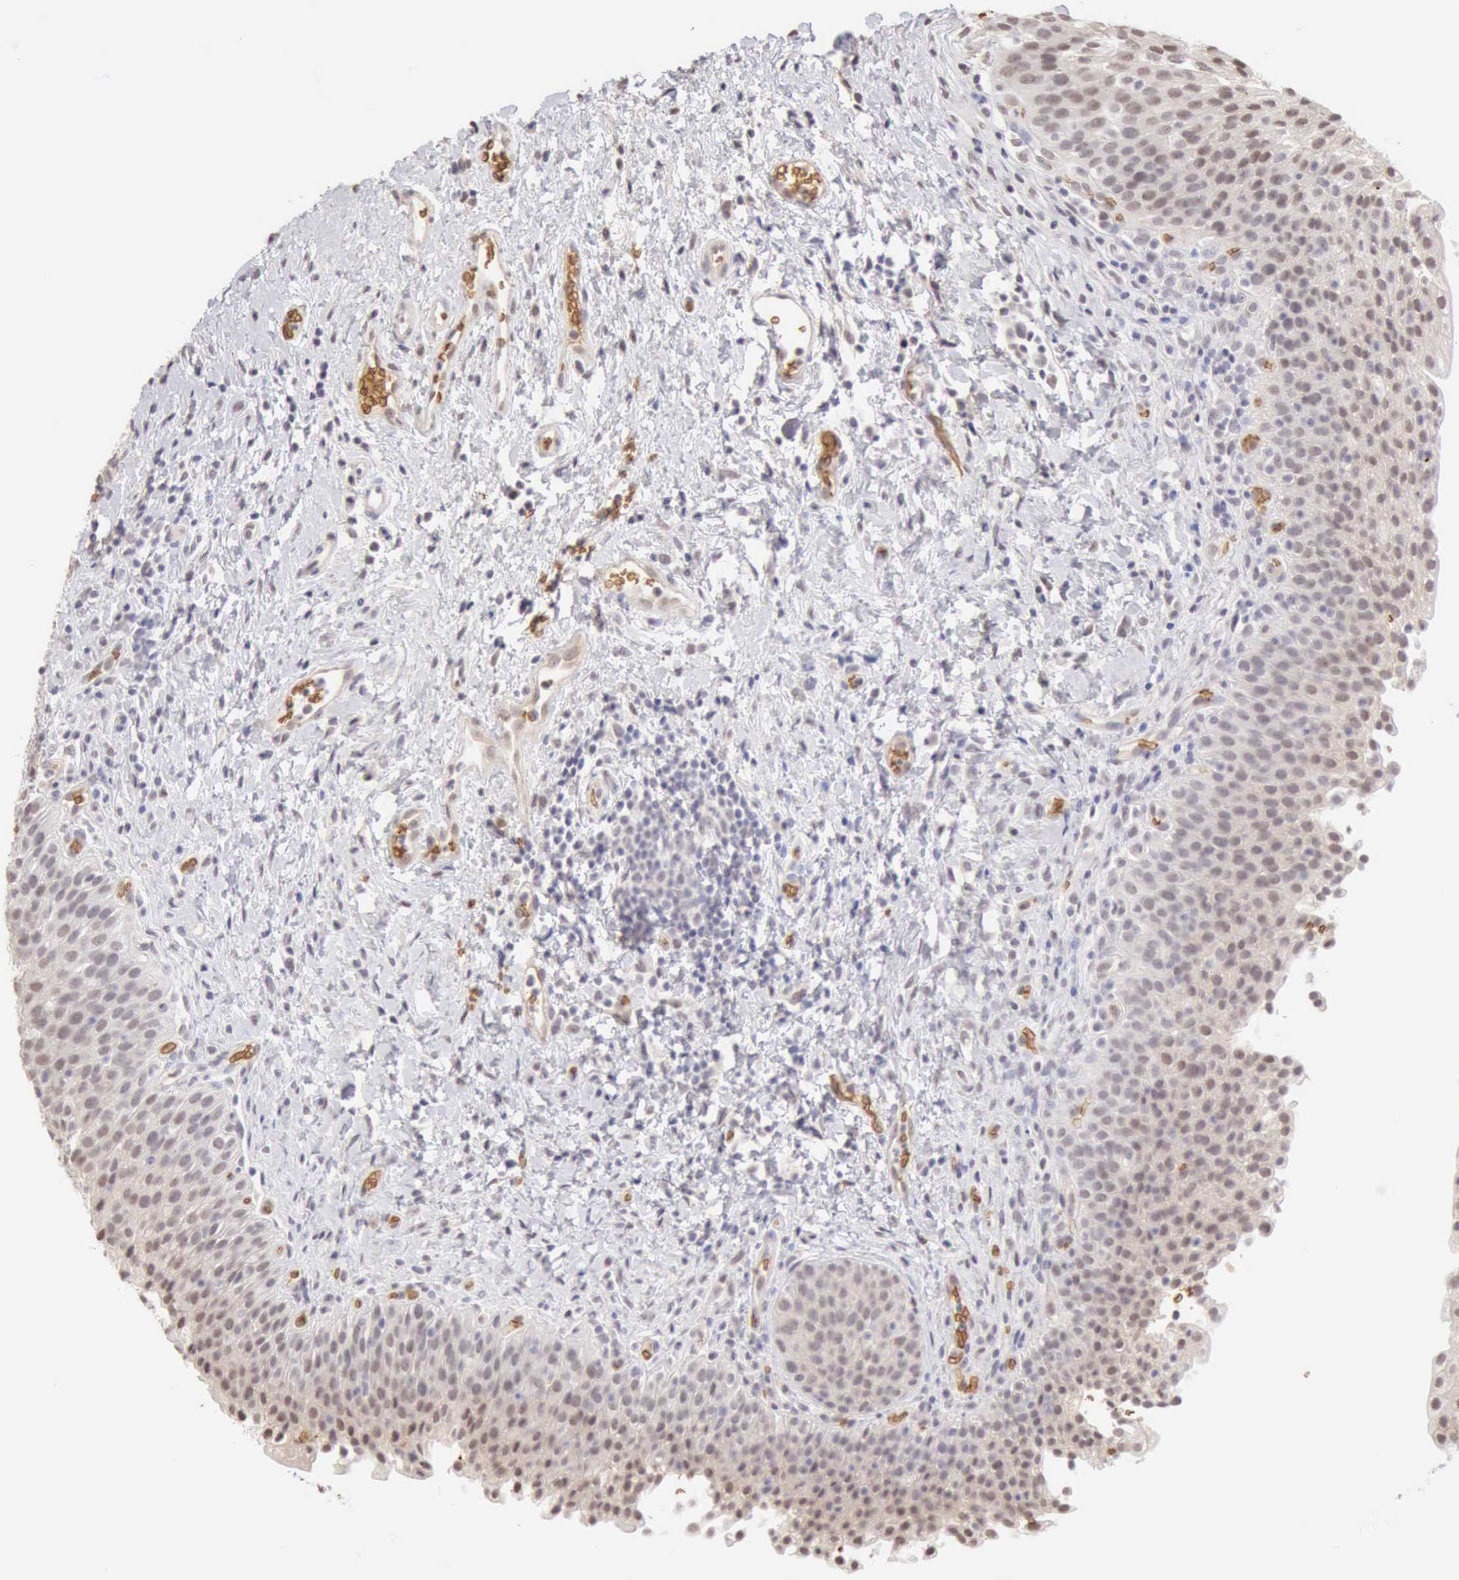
{"staining": {"intensity": "weak", "quantity": "25%-75%", "location": "nuclear"}, "tissue": "urinary bladder", "cell_type": "Urothelial cells", "image_type": "normal", "snomed": [{"axis": "morphology", "description": "Normal tissue, NOS"}, {"axis": "topography", "description": "Urinary bladder"}], "caption": "High-power microscopy captured an immunohistochemistry micrograph of benign urinary bladder, revealing weak nuclear expression in approximately 25%-75% of urothelial cells. (DAB (3,3'-diaminobenzidine) IHC, brown staining for protein, blue staining for nuclei).", "gene": "CFI", "patient": {"sex": "male", "age": 51}}